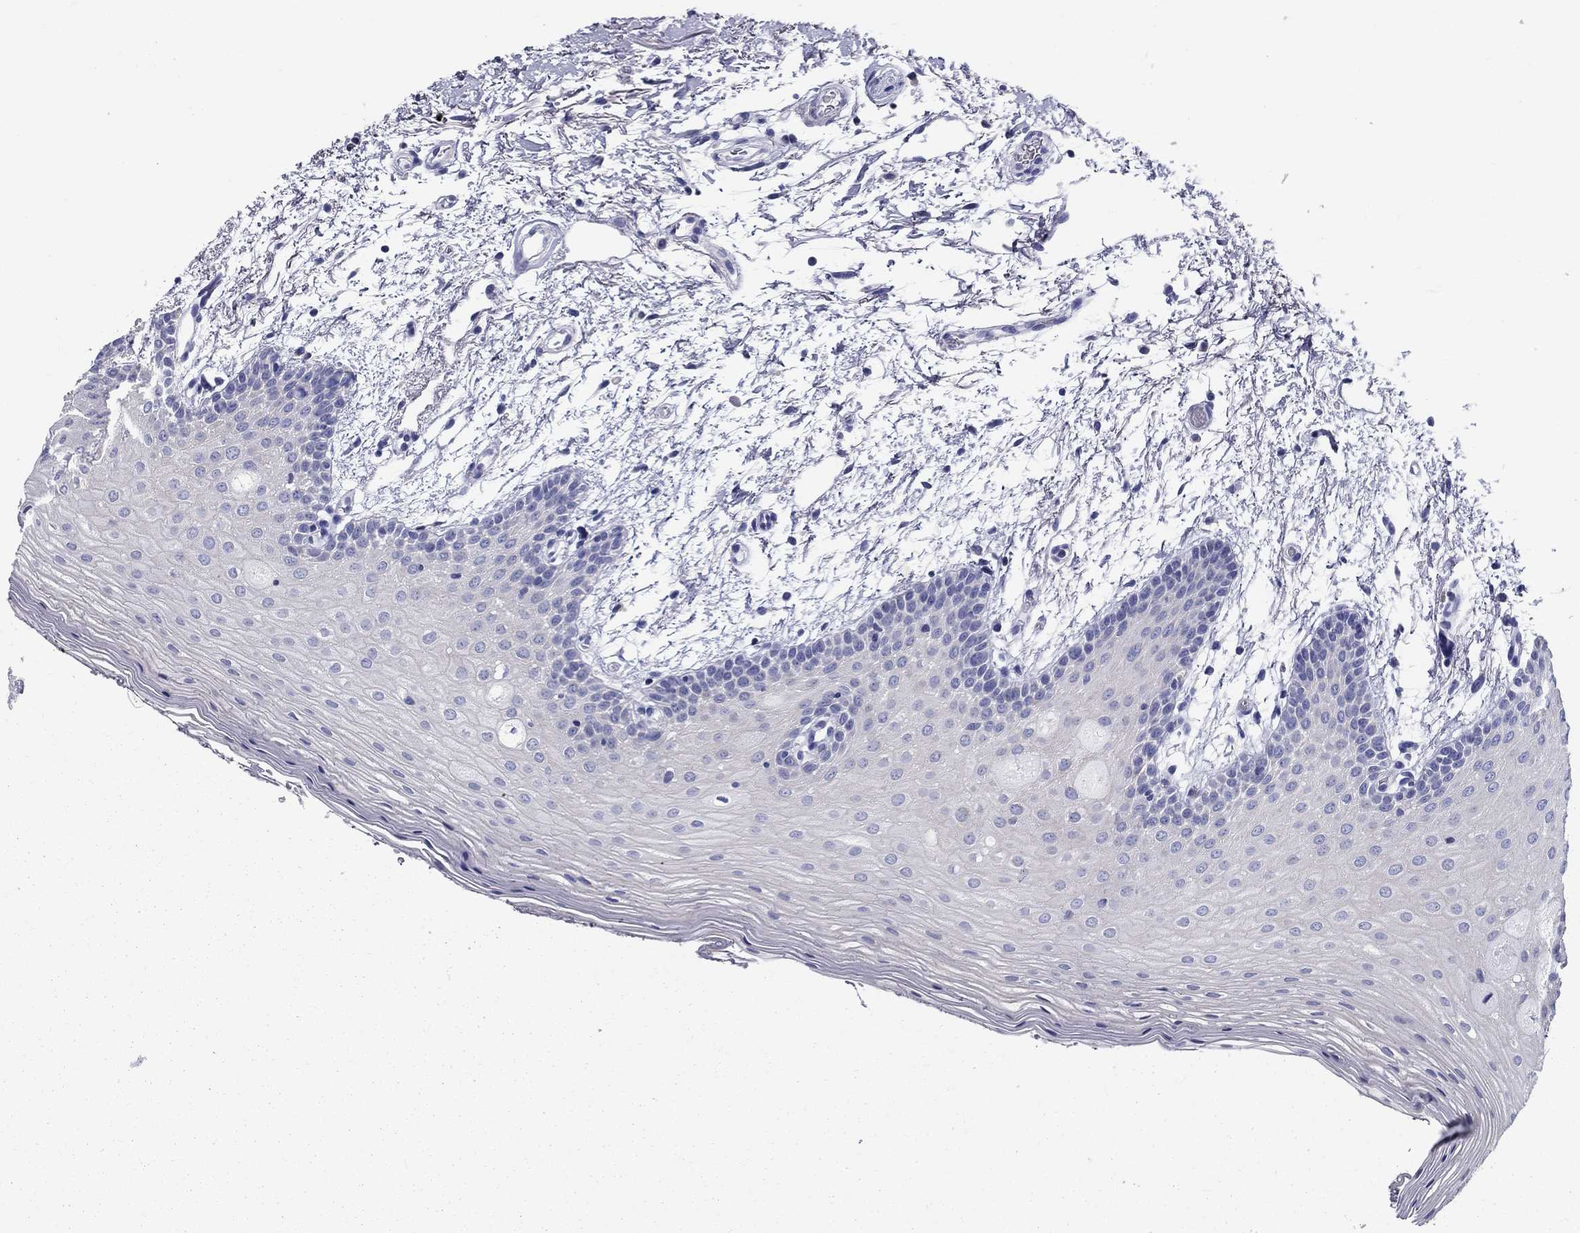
{"staining": {"intensity": "negative", "quantity": "none", "location": "none"}, "tissue": "oral mucosa", "cell_type": "Squamous epithelial cells", "image_type": "normal", "snomed": [{"axis": "morphology", "description": "Normal tissue, NOS"}, {"axis": "topography", "description": "Oral tissue"}, {"axis": "topography", "description": "Tounge, NOS"}], "caption": "A high-resolution micrograph shows IHC staining of unremarkable oral mucosa, which exhibits no significant staining in squamous epithelial cells.", "gene": "UPB1", "patient": {"sex": "female", "age": 86}}